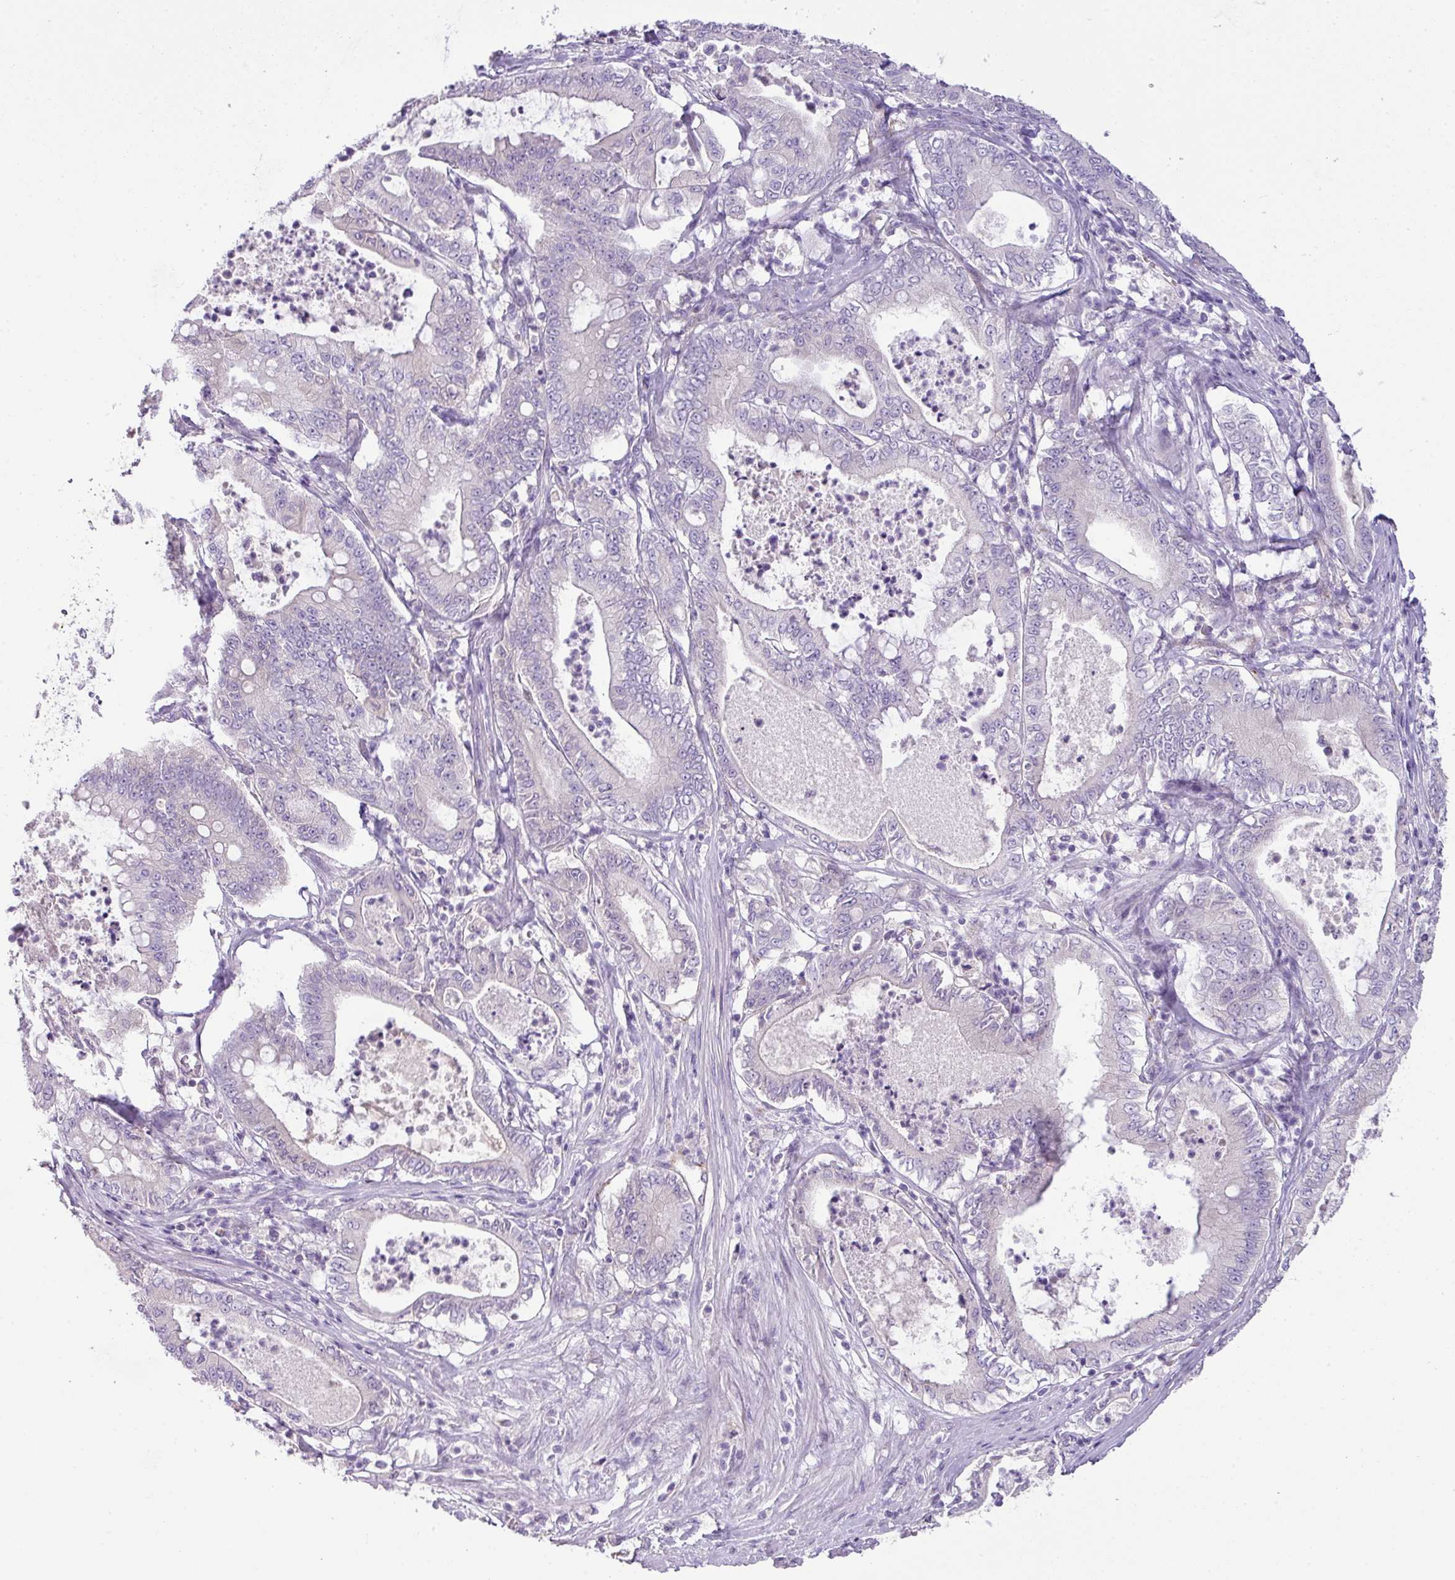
{"staining": {"intensity": "negative", "quantity": "none", "location": "none"}, "tissue": "pancreatic cancer", "cell_type": "Tumor cells", "image_type": "cancer", "snomed": [{"axis": "morphology", "description": "Adenocarcinoma, NOS"}, {"axis": "topography", "description": "Pancreas"}], "caption": "This is an immunohistochemistry histopathology image of pancreatic cancer. There is no positivity in tumor cells.", "gene": "ENSG00000273748", "patient": {"sex": "male", "age": 71}}